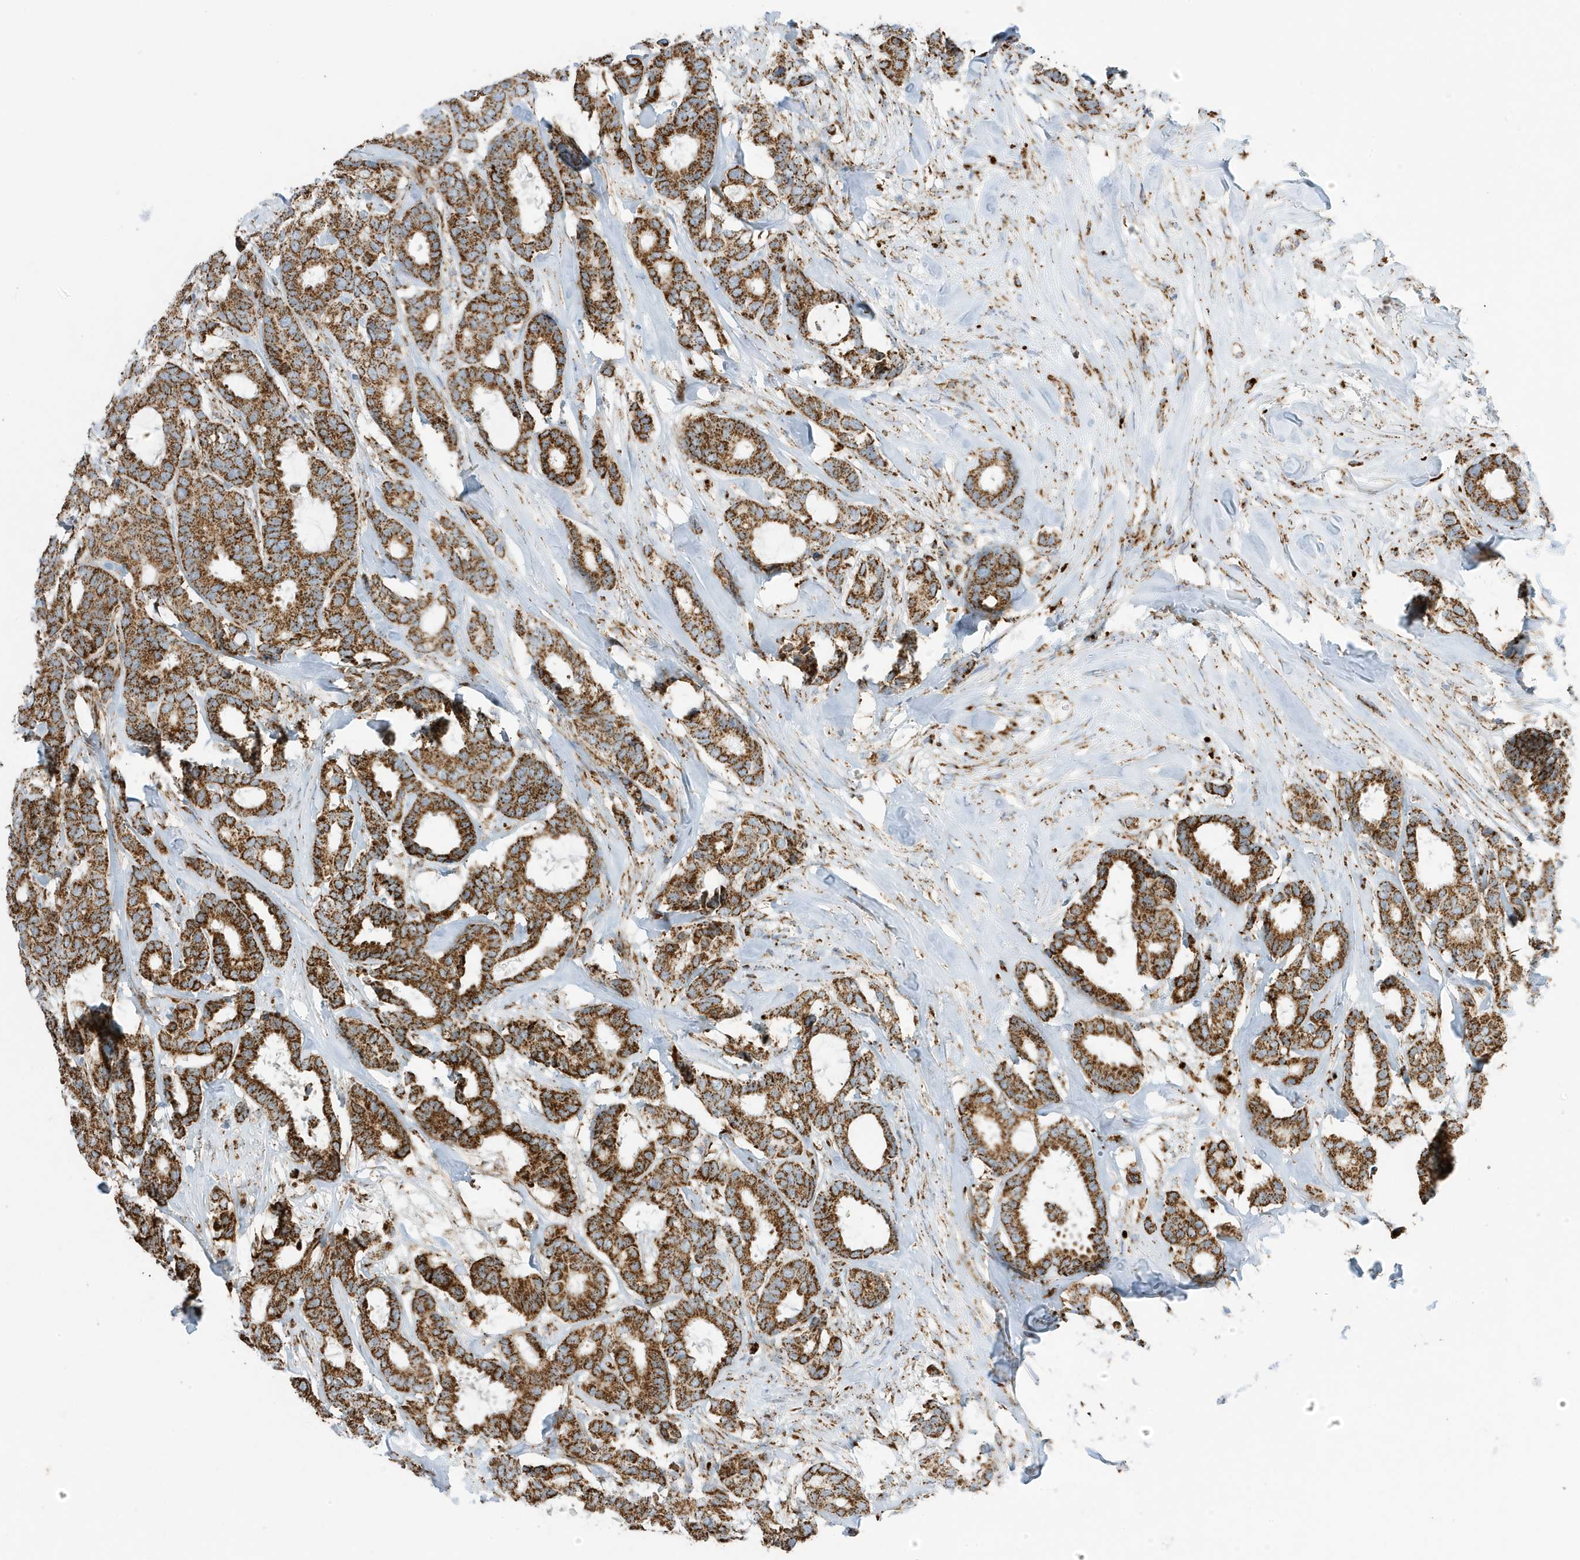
{"staining": {"intensity": "strong", "quantity": ">75%", "location": "cytoplasmic/membranous"}, "tissue": "breast cancer", "cell_type": "Tumor cells", "image_type": "cancer", "snomed": [{"axis": "morphology", "description": "Duct carcinoma"}, {"axis": "topography", "description": "Breast"}], "caption": "Human breast cancer (intraductal carcinoma) stained with a brown dye displays strong cytoplasmic/membranous positive expression in approximately >75% of tumor cells.", "gene": "ATP5ME", "patient": {"sex": "female", "age": 87}}